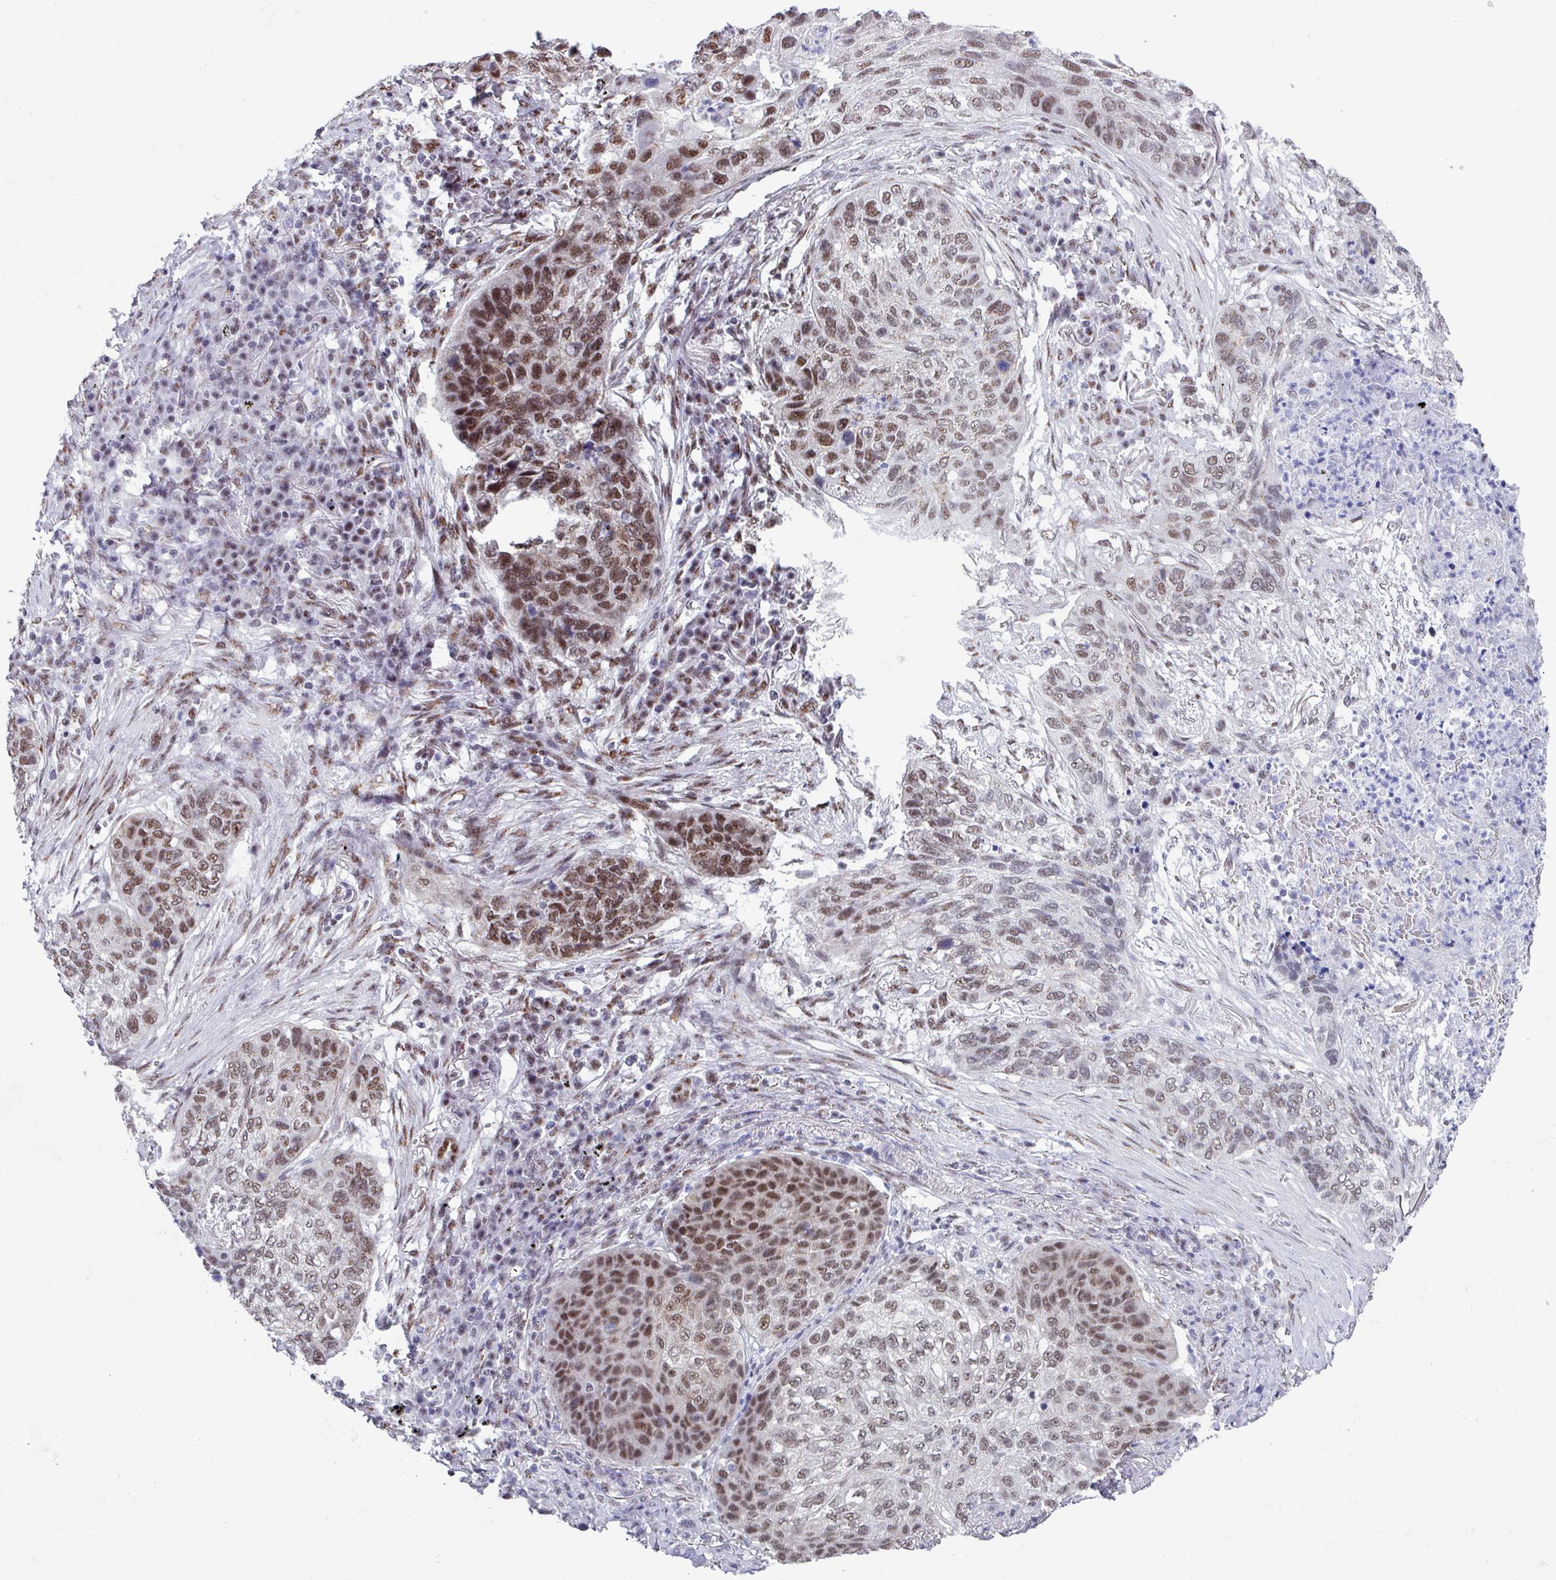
{"staining": {"intensity": "moderate", "quantity": "25%-75%", "location": "nuclear"}, "tissue": "lung cancer", "cell_type": "Tumor cells", "image_type": "cancer", "snomed": [{"axis": "morphology", "description": "Squamous cell carcinoma, NOS"}, {"axis": "topography", "description": "Lung"}], "caption": "An immunohistochemistry (IHC) histopathology image of neoplastic tissue is shown. Protein staining in brown labels moderate nuclear positivity in lung cancer within tumor cells. (DAB IHC with brightfield microscopy, high magnification).", "gene": "PUF60", "patient": {"sex": "female", "age": 63}}